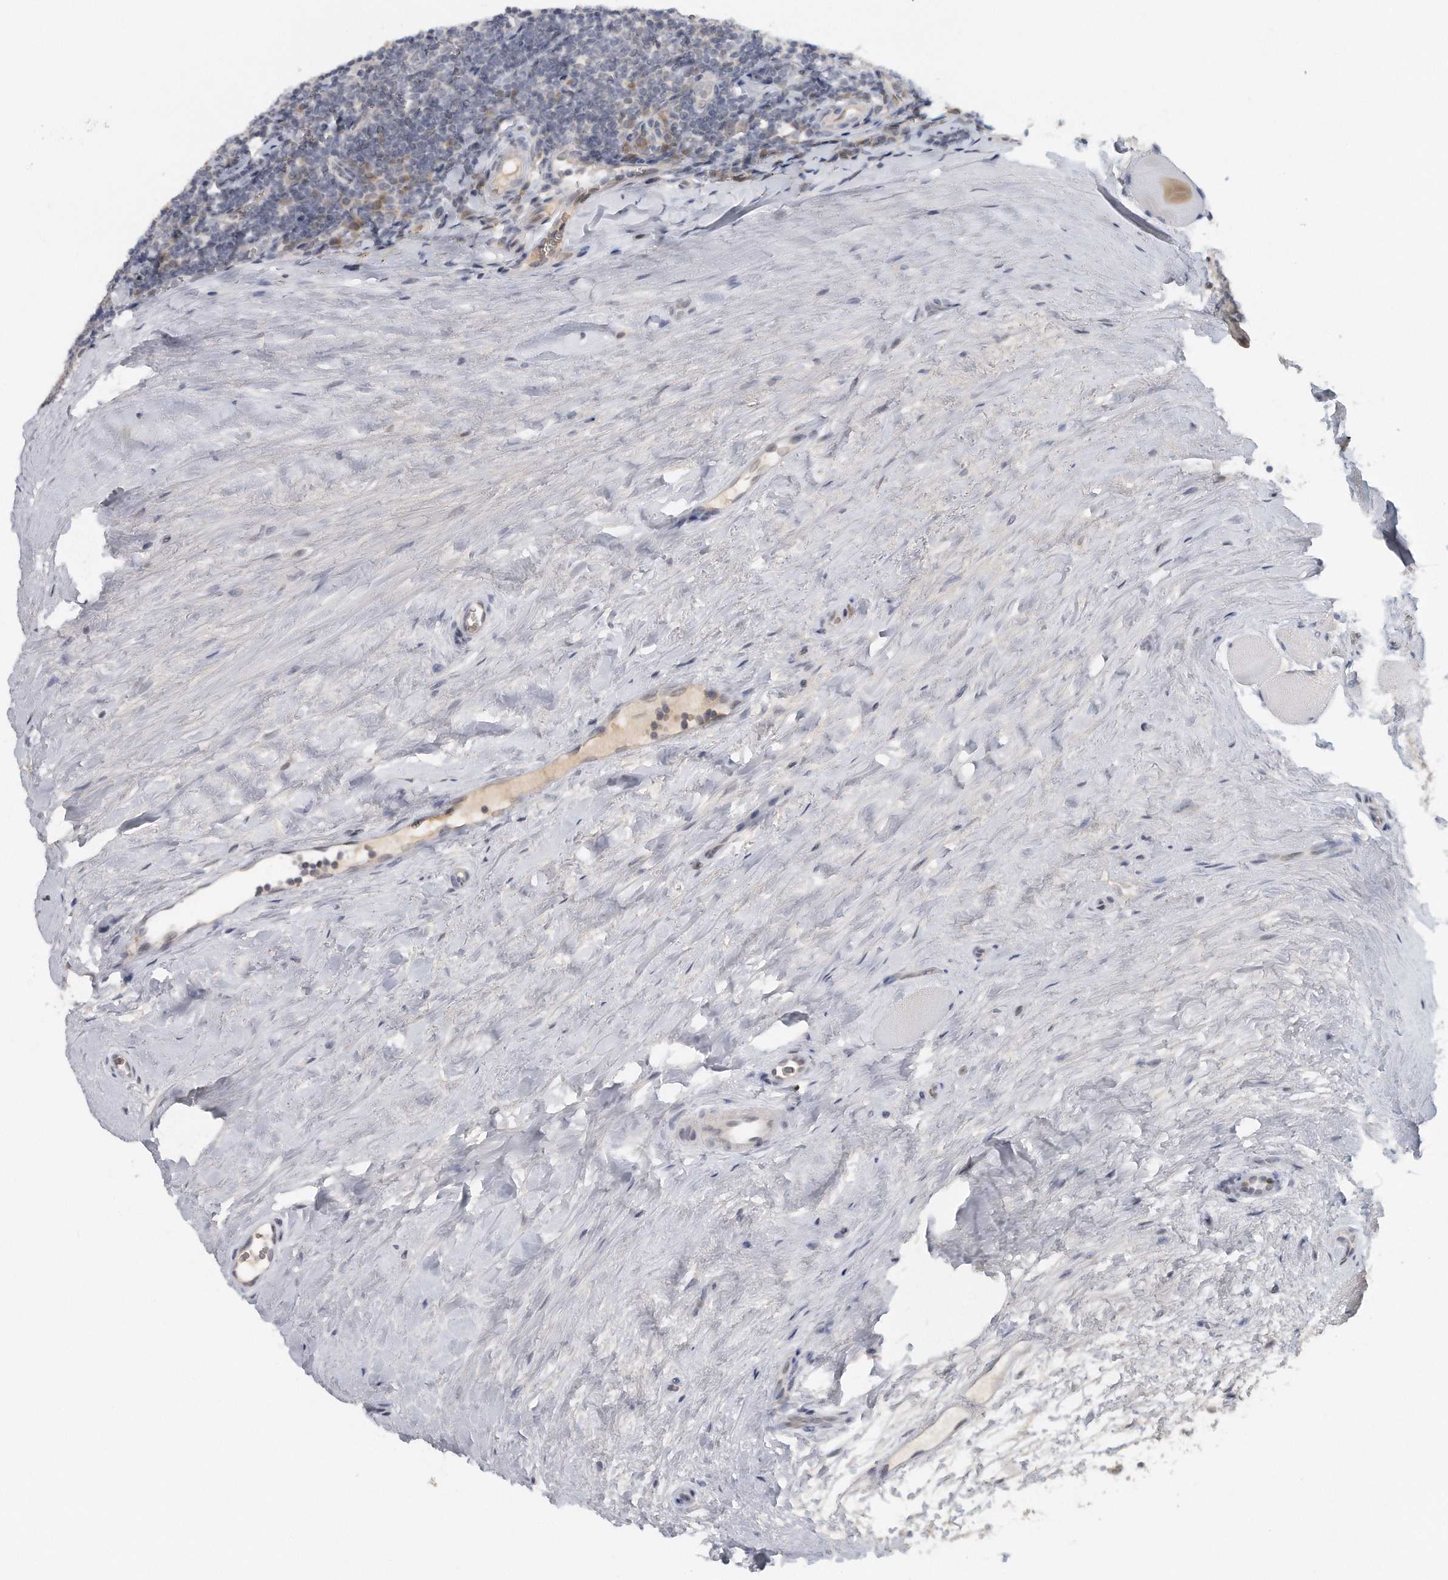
{"staining": {"intensity": "negative", "quantity": "none", "location": "none"}, "tissue": "tonsil", "cell_type": "Germinal center cells", "image_type": "normal", "snomed": [{"axis": "morphology", "description": "Normal tissue, NOS"}, {"axis": "topography", "description": "Tonsil"}], "caption": "There is no significant positivity in germinal center cells of tonsil. Brightfield microscopy of immunohistochemistry stained with DAB (3,3'-diaminobenzidine) (brown) and hematoxylin (blue), captured at high magnification.", "gene": "DDX43", "patient": {"sex": "male", "age": 27}}